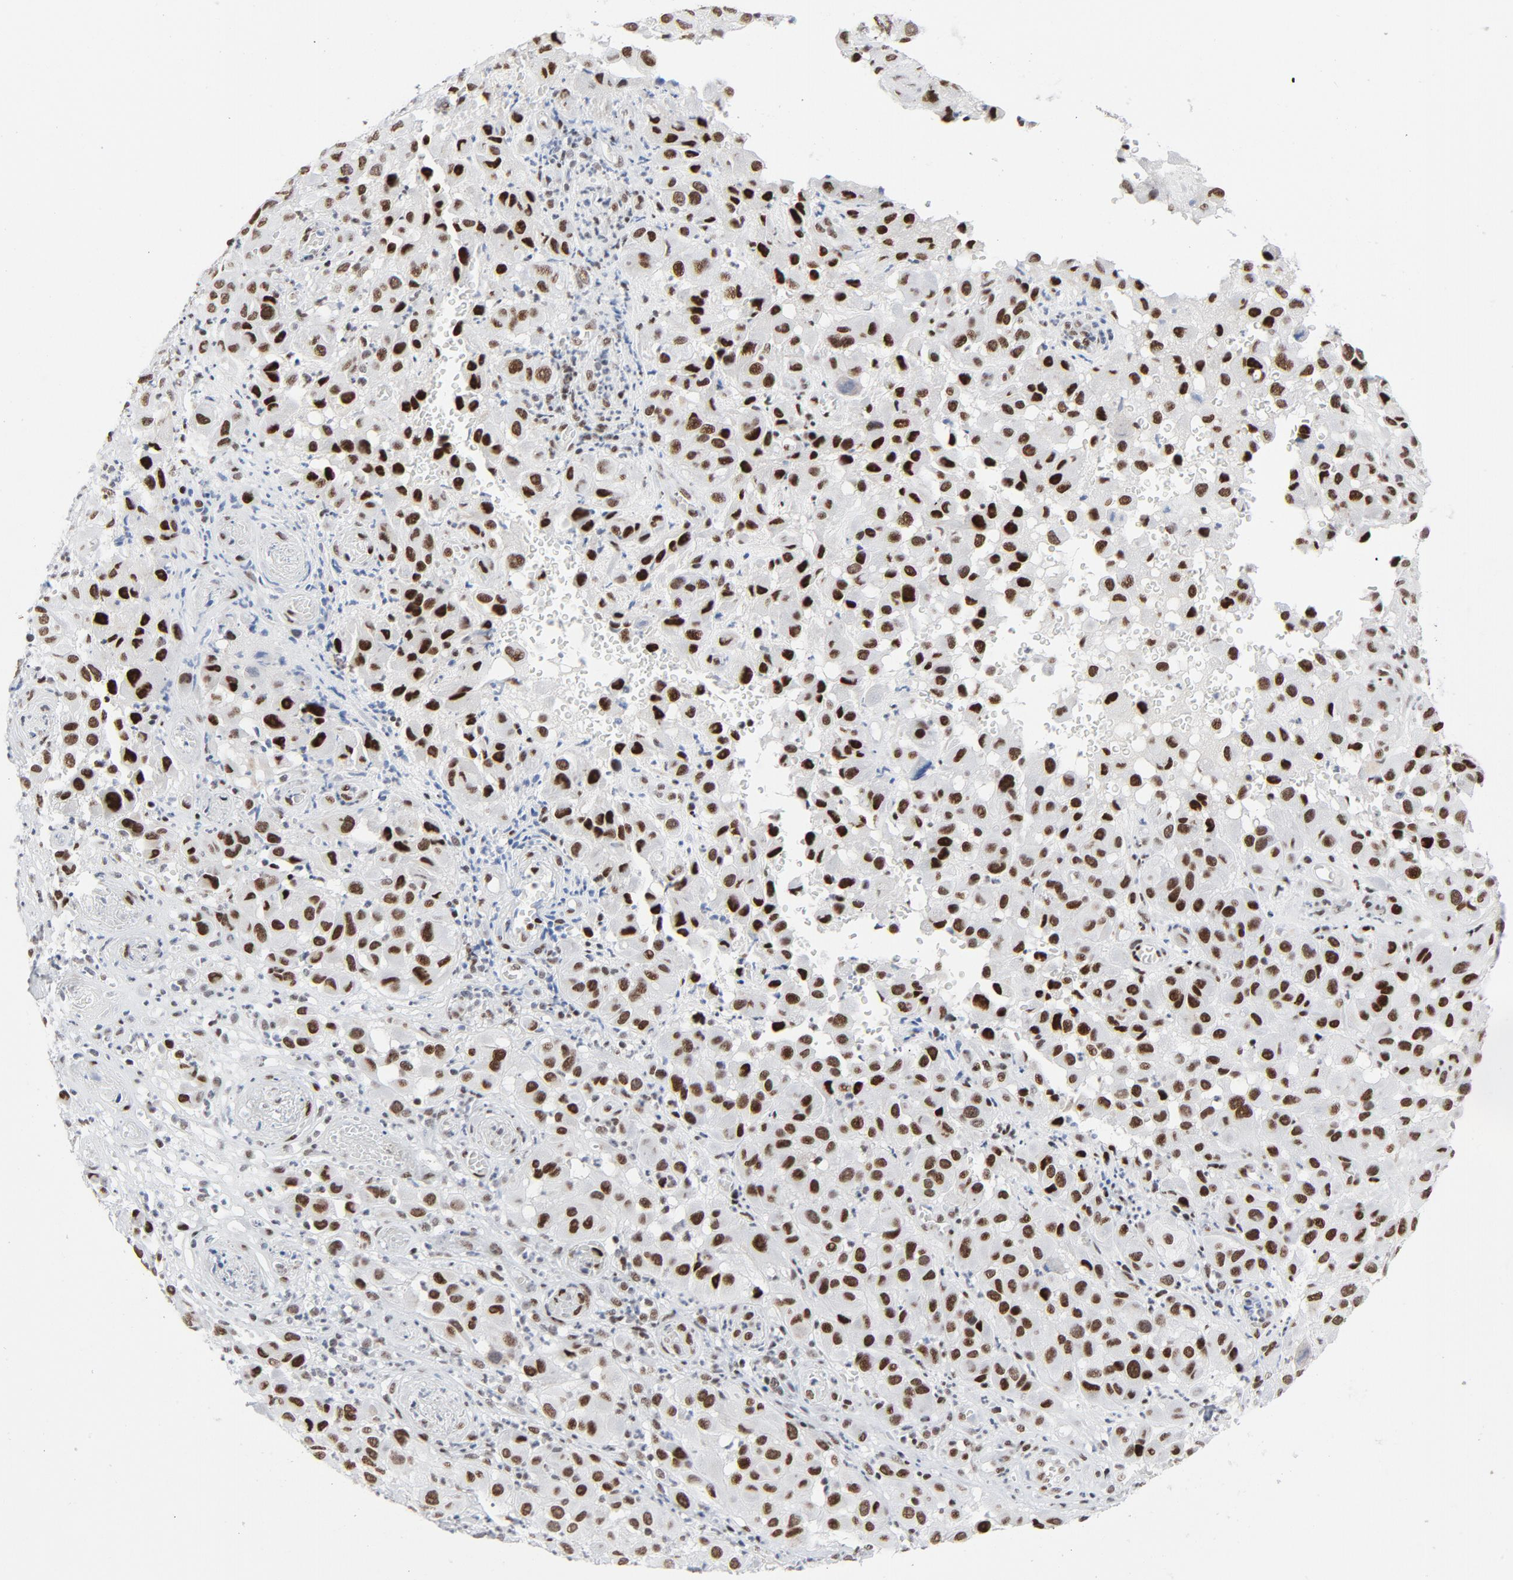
{"staining": {"intensity": "strong", "quantity": ">75%", "location": "nuclear"}, "tissue": "melanoma", "cell_type": "Tumor cells", "image_type": "cancer", "snomed": [{"axis": "morphology", "description": "Malignant melanoma, NOS"}, {"axis": "topography", "description": "Skin"}], "caption": "High-power microscopy captured an immunohistochemistry image of malignant melanoma, revealing strong nuclear positivity in approximately >75% of tumor cells. The protein is shown in brown color, while the nuclei are stained blue.", "gene": "HSF1", "patient": {"sex": "female", "age": 21}}